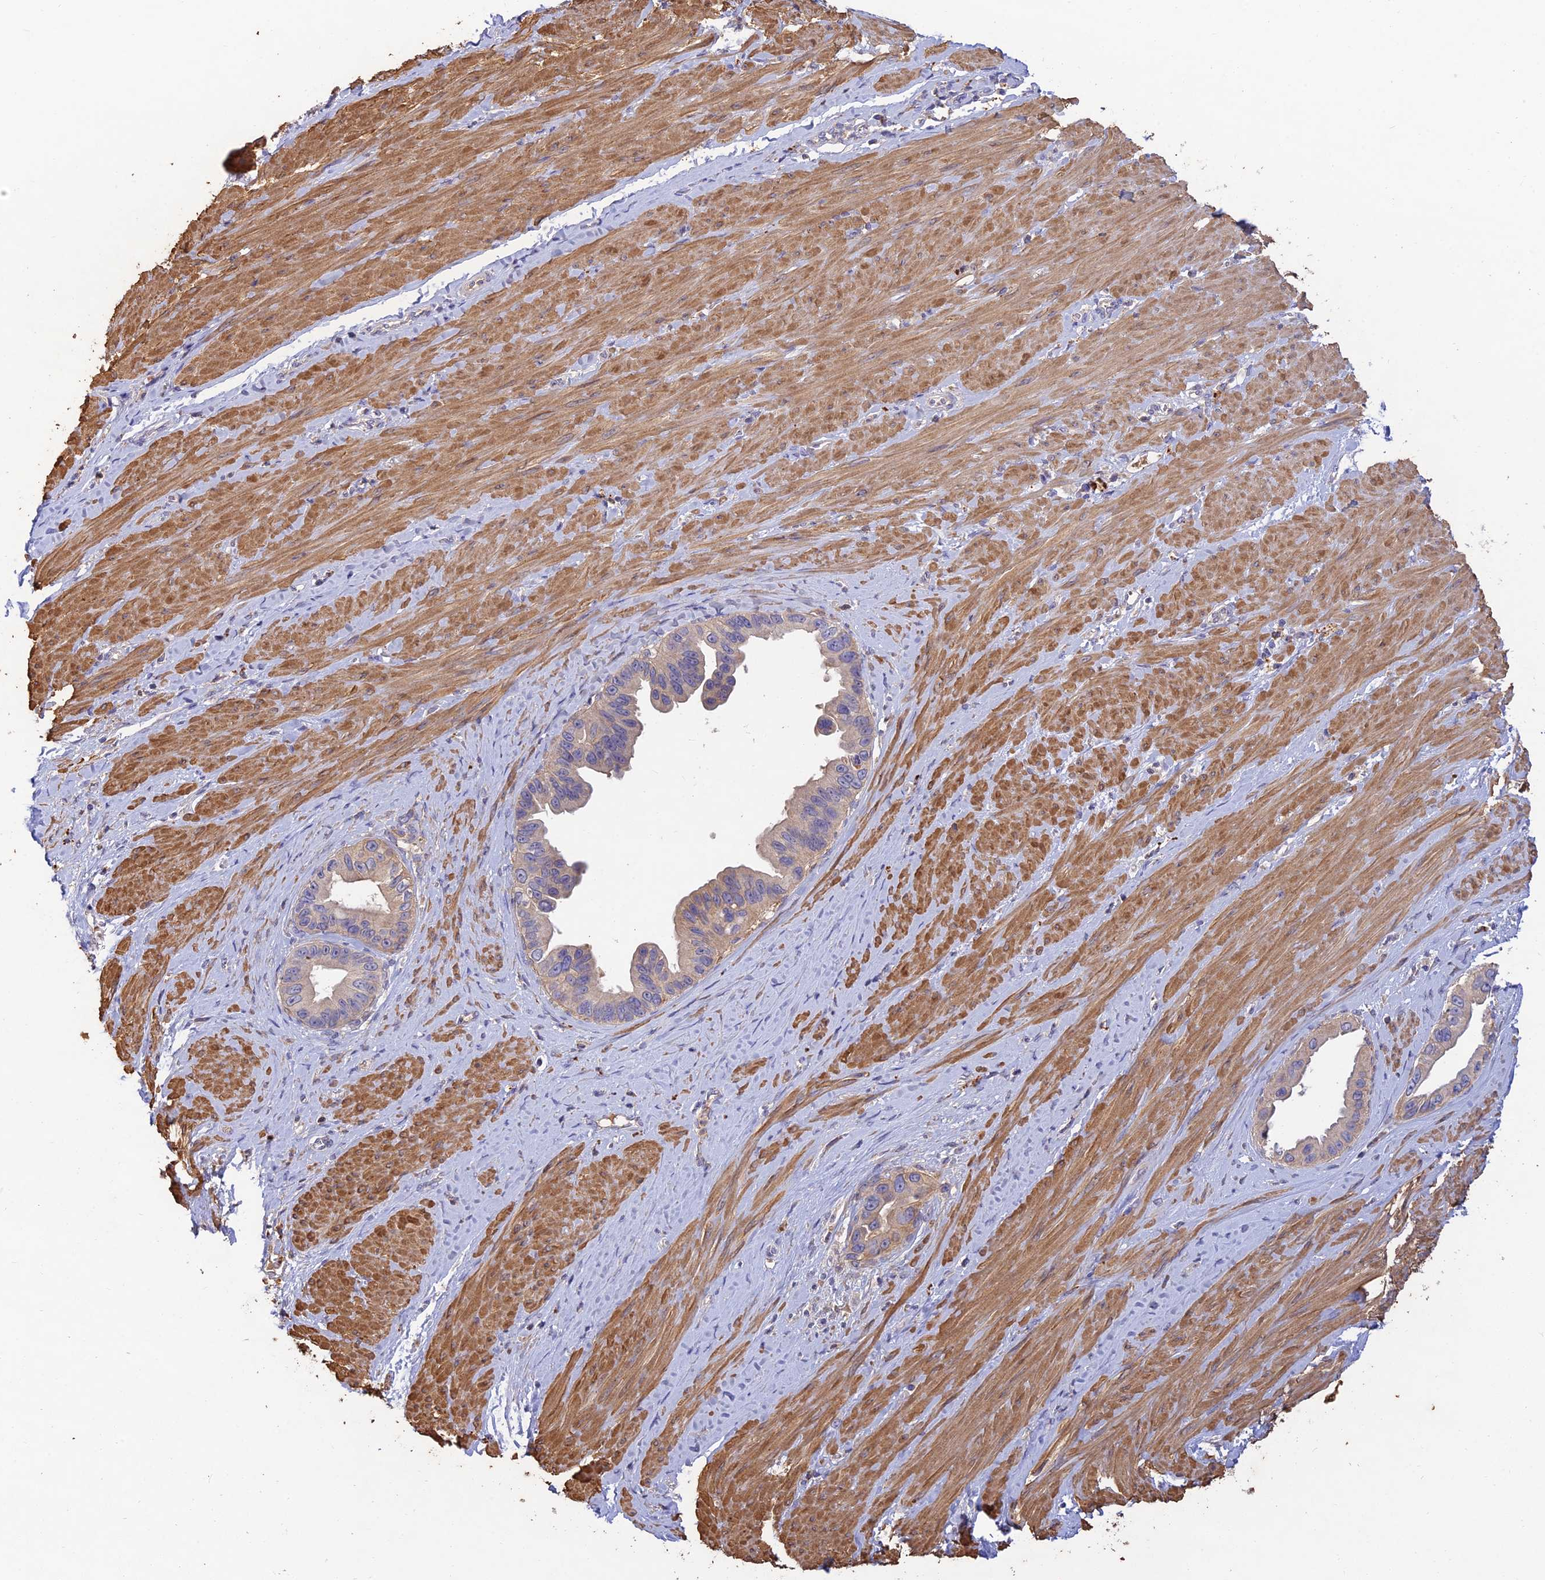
{"staining": {"intensity": "weak", "quantity": "25%-75%", "location": "cytoplasmic/membranous"}, "tissue": "pancreatic cancer", "cell_type": "Tumor cells", "image_type": "cancer", "snomed": [{"axis": "morphology", "description": "Adenocarcinoma, NOS"}, {"axis": "topography", "description": "Pancreas"}], "caption": "Immunohistochemistry (IHC) histopathology image of pancreatic cancer stained for a protein (brown), which reveals low levels of weak cytoplasmic/membranous positivity in about 25%-75% of tumor cells.", "gene": "ACSM5", "patient": {"sex": "female", "age": 56}}